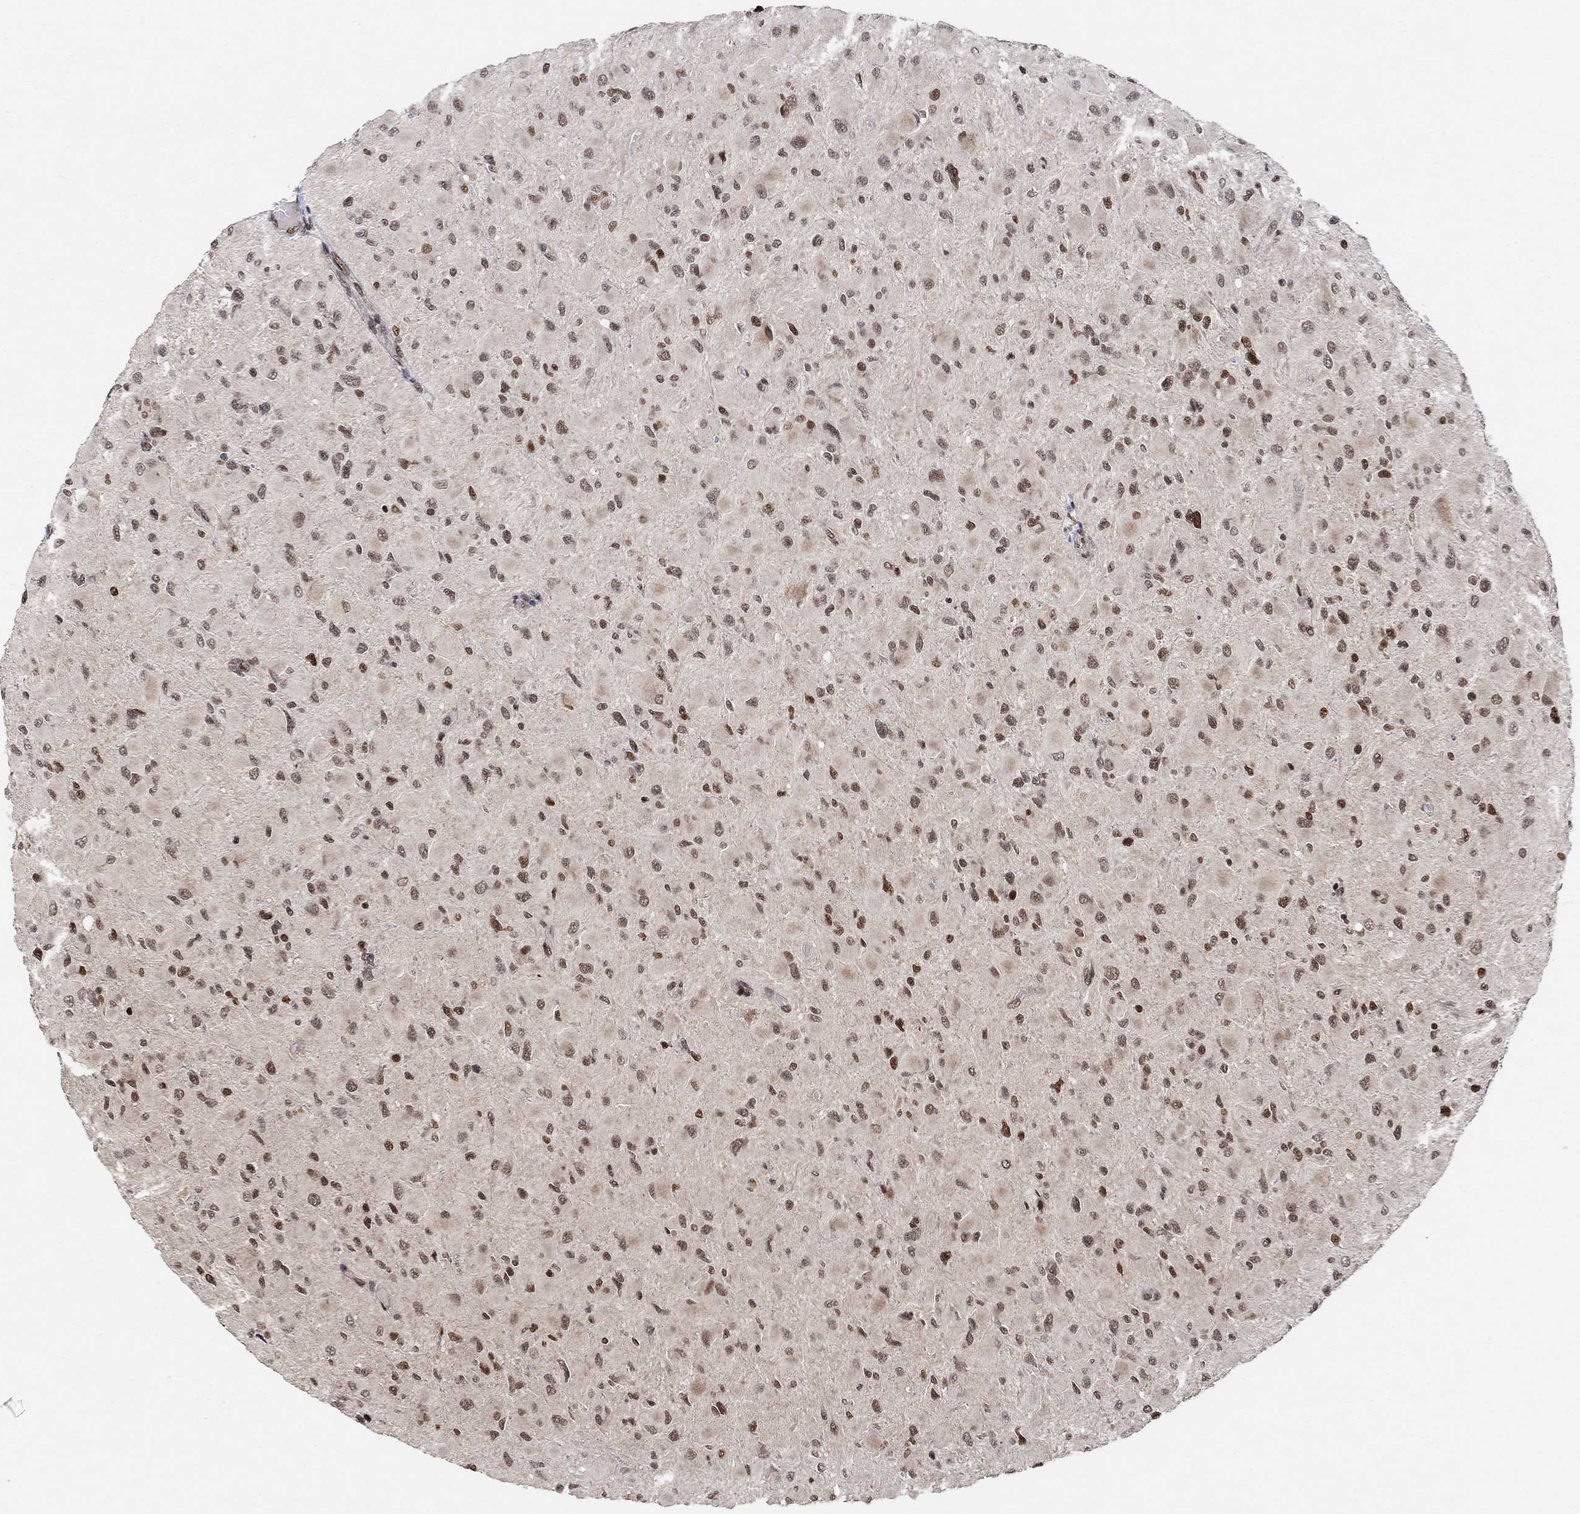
{"staining": {"intensity": "moderate", "quantity": "25%-75%", "location": "nuclear"}, "tissue": "glioma", "cell_type": "Tumor cells", "image_type": "cancer", "snomed": [{"axis": "morphology", "description": "Glioma, malignant, High grade"}, {"axis": "topography", "description": "Cerebral cortex"}], "caption": "Human glioma stained with a protein marker displays moderate staining in tumor cells.", "gene": "E4F1", "patient": {"sex": "female", "age": 36}}